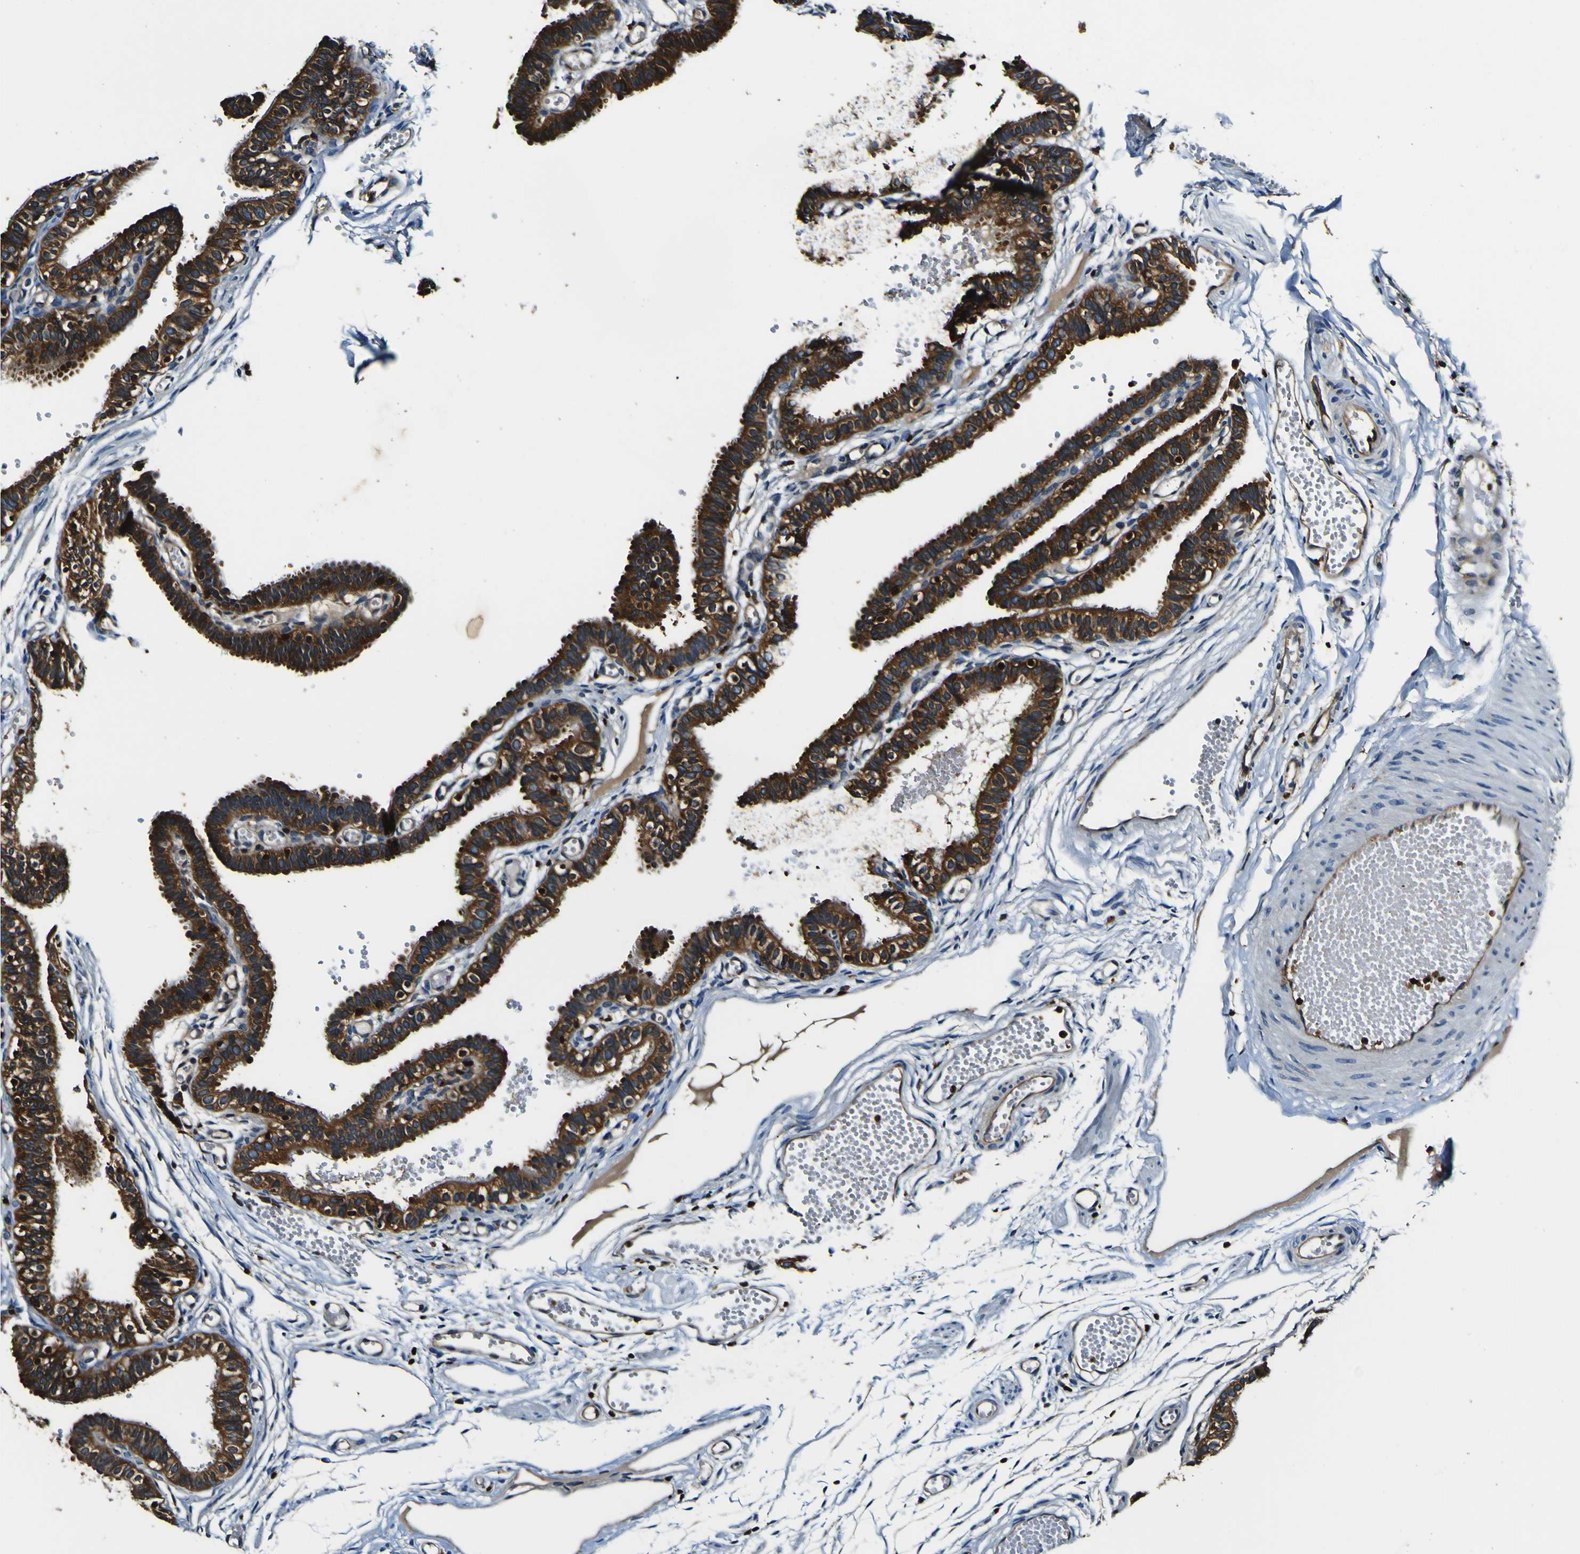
{"staining": {"intensity": "strong", "quantity": ">75%", "location": "cytoplasmic/membranous"}, "tissue": "fallopian tube", "cell_type": "Glandular cells", "image_type": "normal", "snomed": [{"axis": "morphology", "description": "Normal tissue, NOS"}, {"axis": "topography", "description": "Fallopian tube"}, {"axis": "topography", "description": "Placenta"}], "caption": "A high amount of strong cytoplasmic/membranous staining is appreciated in approximately >75% of glandular cells in normal fallopian tube. (Brightfield microscopy of DAB IHC at high magnification).", "gene": "RHOT2", "patient": {"sex": "female", "age": 34}}